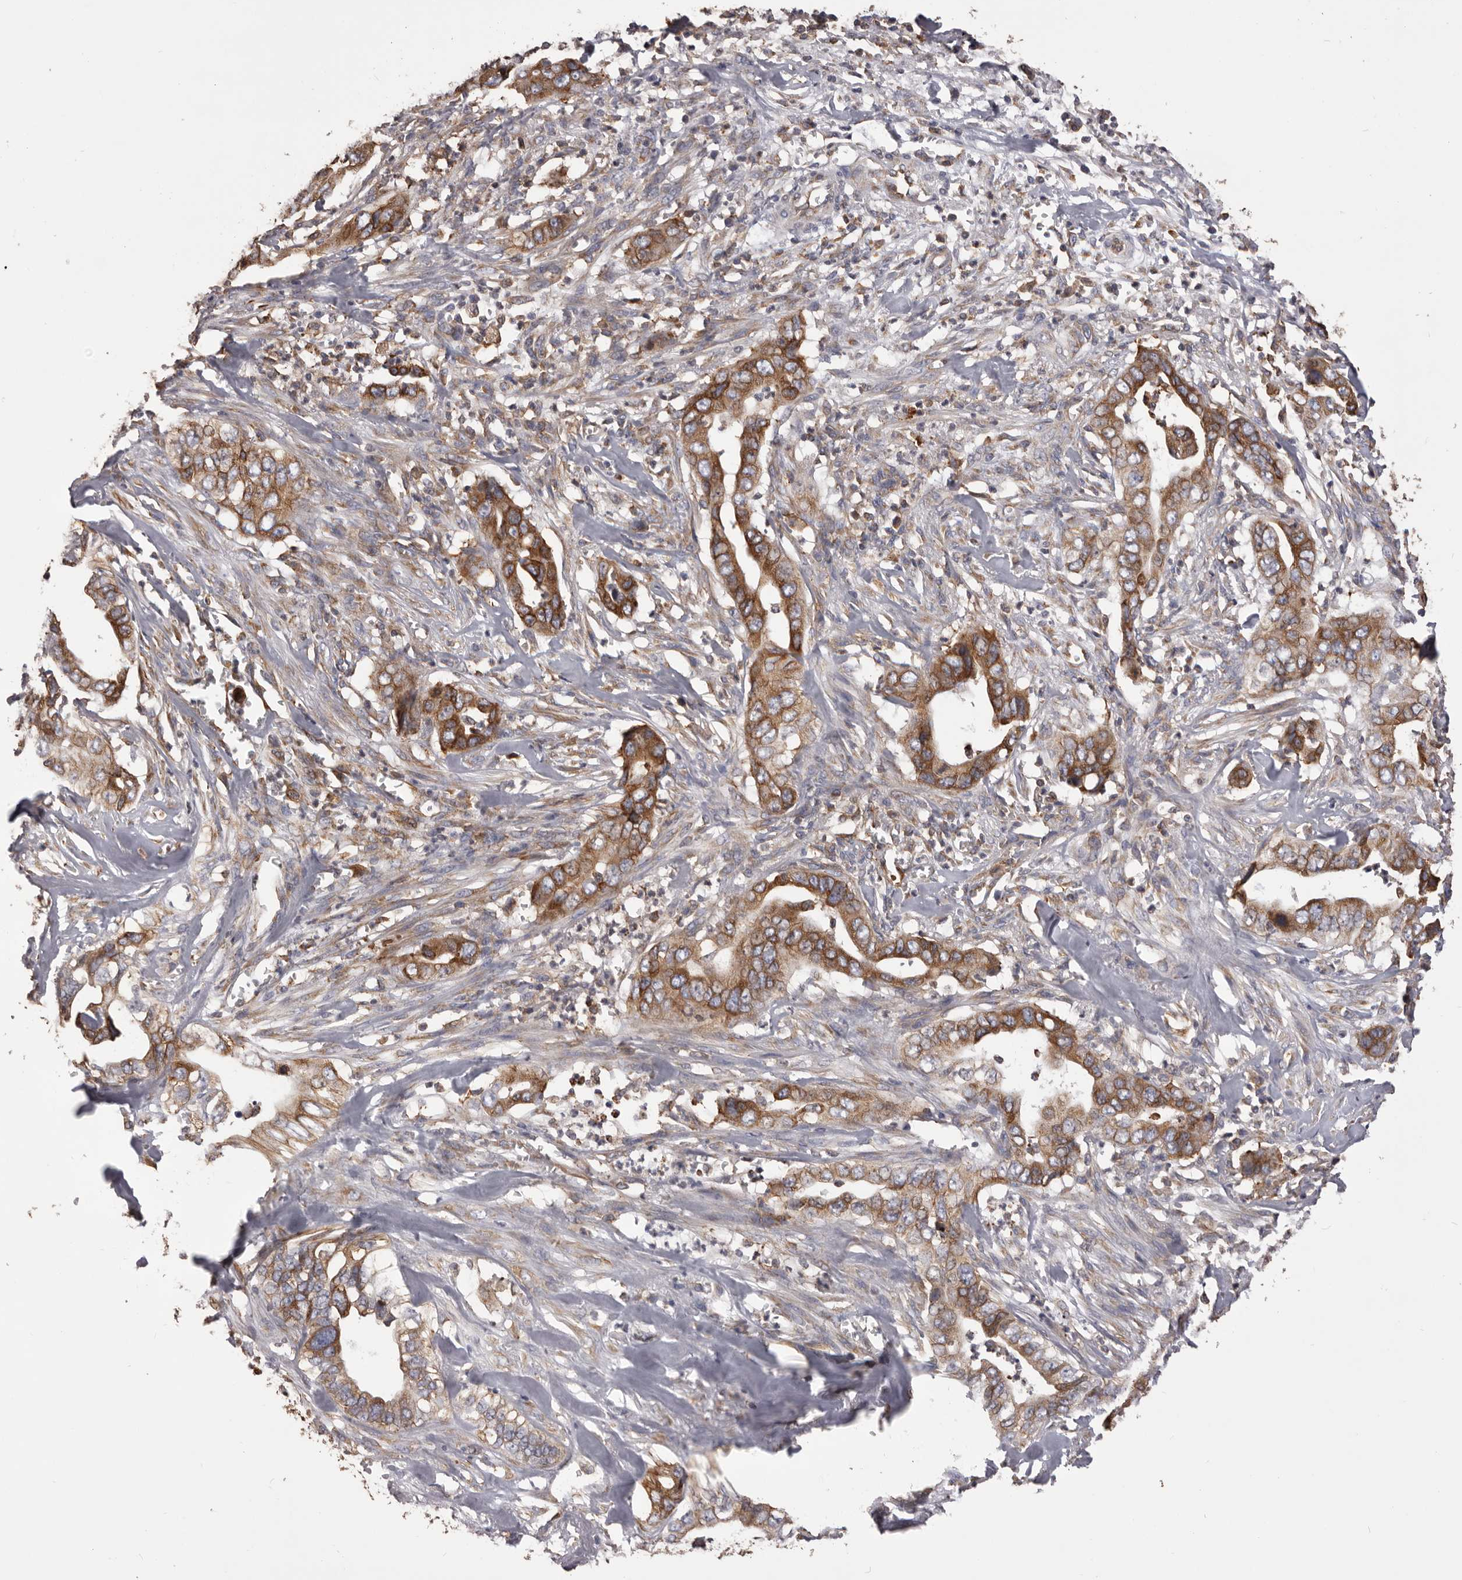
{"staining": {"intensity": "moderate", "quantity": ">75%", "location": "cytoplasmic/membranous"}, "tissue": "liver cancer", "cell_type": "Tumor cells", "image_type": "cancer", "snomed": [{"axis": "morphology", "description": "Cholangiocarcinoma"}, {"axis": "topography", "description": "Liver"}], "caption": "Immunohistochemistry (DAB) staining of liver cancer demonstrates moderate cytoplasmic/membranous protein positivity in about >75% of tumor cells.", "gene": "QRSL1", "patient": {"sex": "female", "age": 79}}